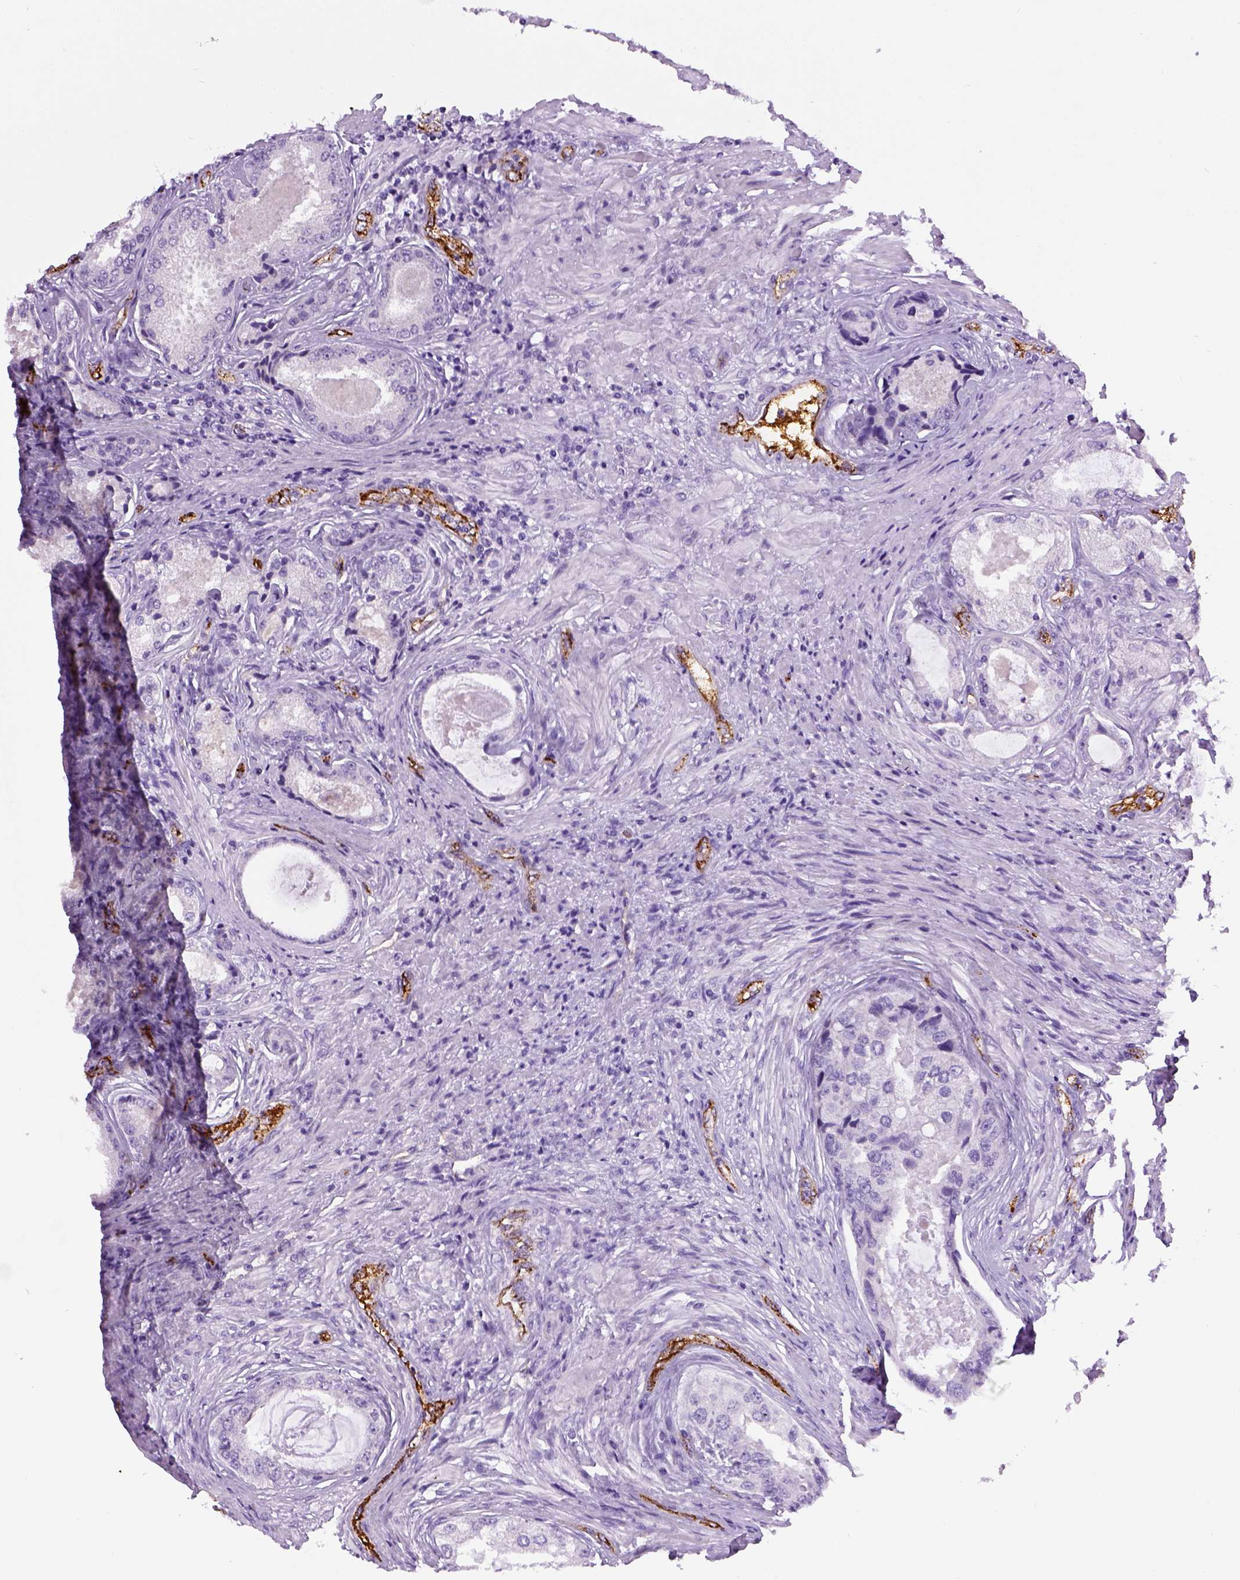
{"staining": {"intensity": "negative", "quantity": "none", "location": "none"}, "tissue": "prostate cancer", "cell_type": "Tumor cells", "image_type": "cancer", "snomed": [{"axis": "morphology", "description": "Adenocarcinoma, Low grade"}, {"axis": "topography", "description": "Prostate"}], "caption": "High power microscopy micrograph of an immunohistochemistry histopathology image of low-grade adenocarcinoma (prostate), revealing no significant staining in tumor cells.", "gene": "VWF", "patient": {"sex": "male", "age": 68}}